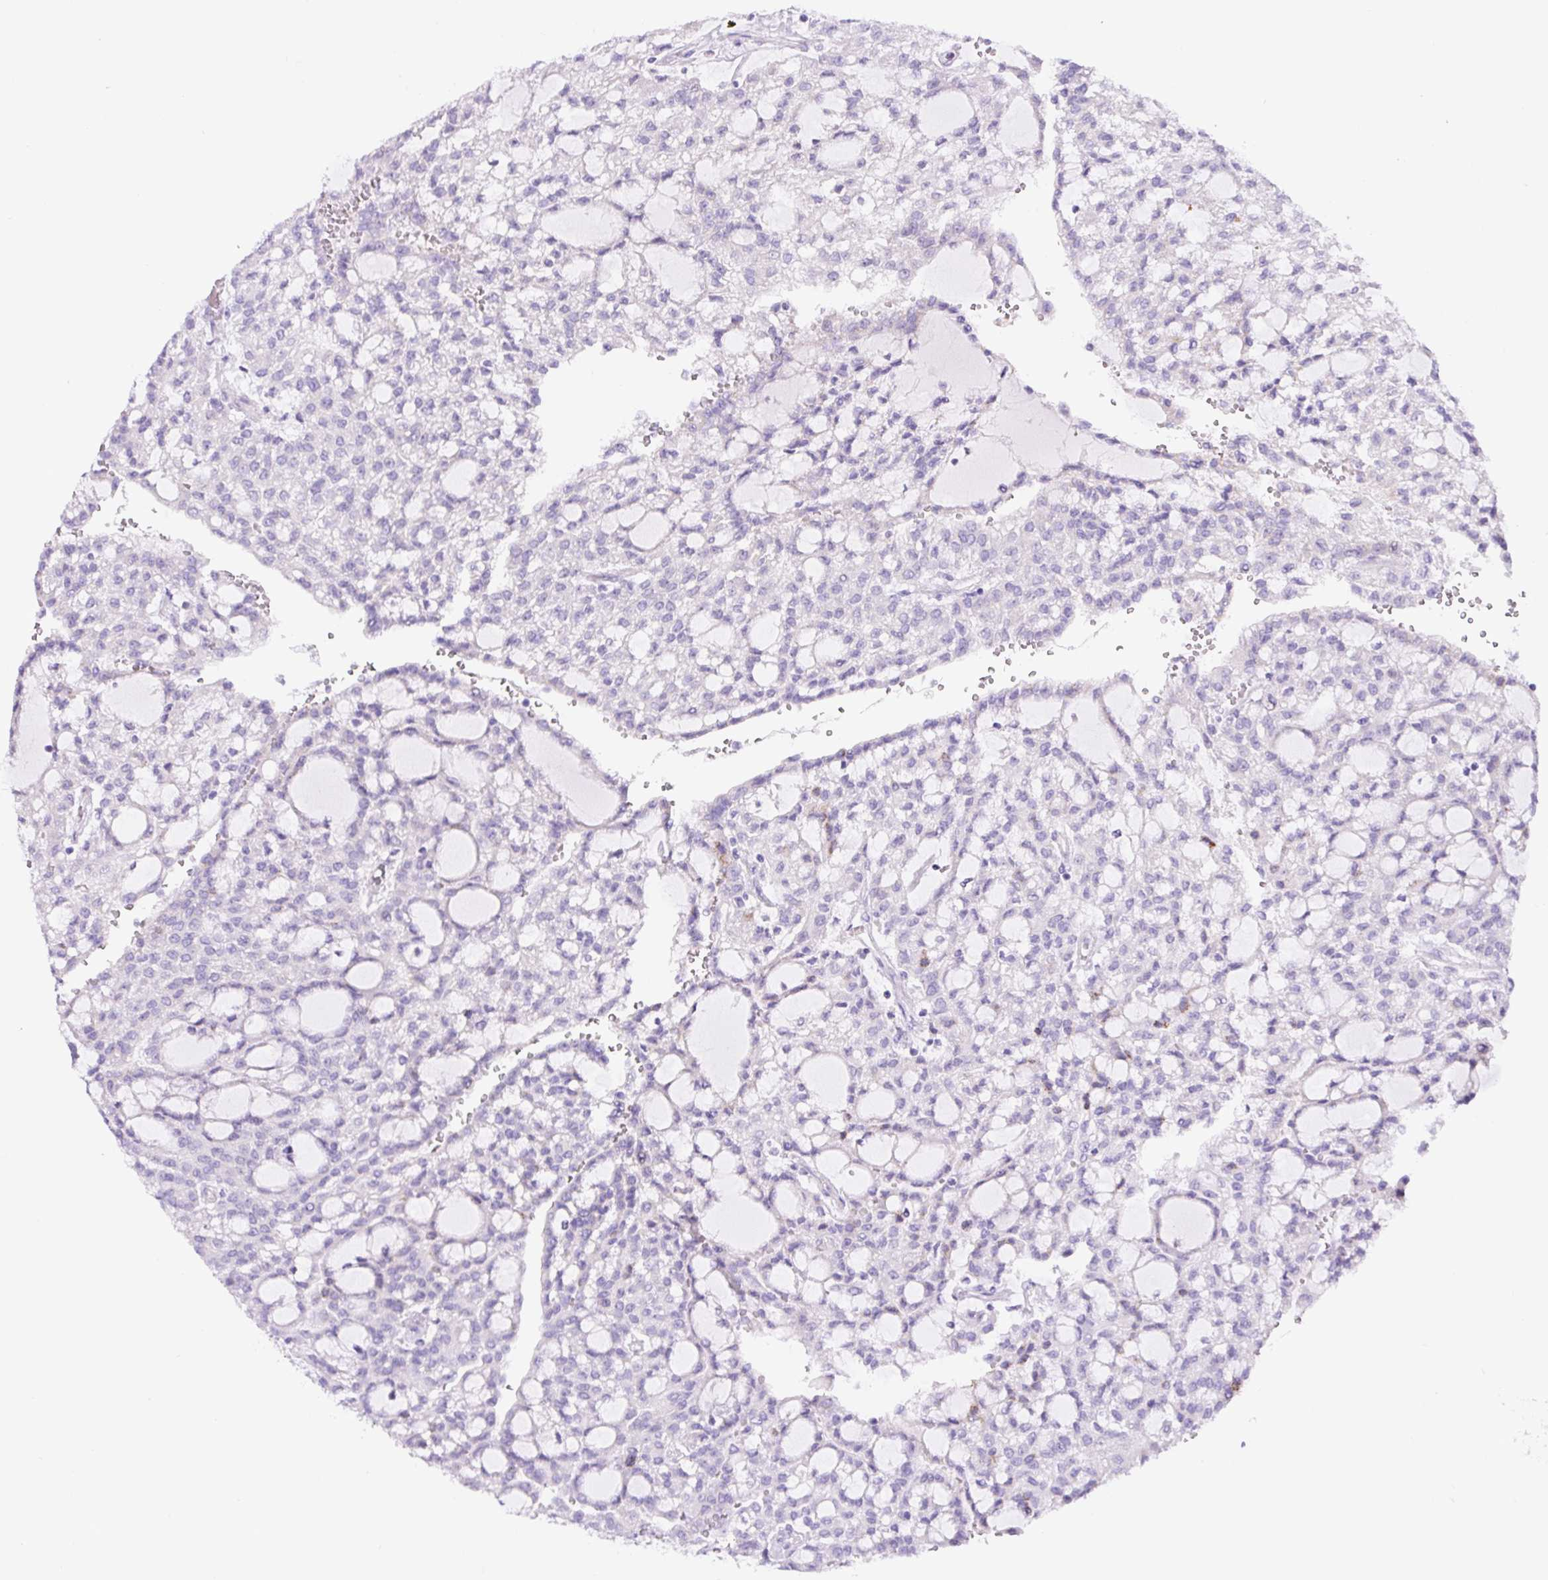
{"staining": {"intensity": "negative", "quantity": "none", "location": "none"}, "tissue": "renal cancer", "cell_type": "Tumor cells", "image_type": "cancer", "snomed": [{"axis": "morphology", "description": "Adenocarcinoma, NOS"}, {"axis": "topography", "description": "Kidney"}], "caption": "Renal cancer was stained to show a protein in brown. There is no significant positivity in tumor cells.", "gene": "ZNF596", "patient": {"sex": "male", "age": 63}}